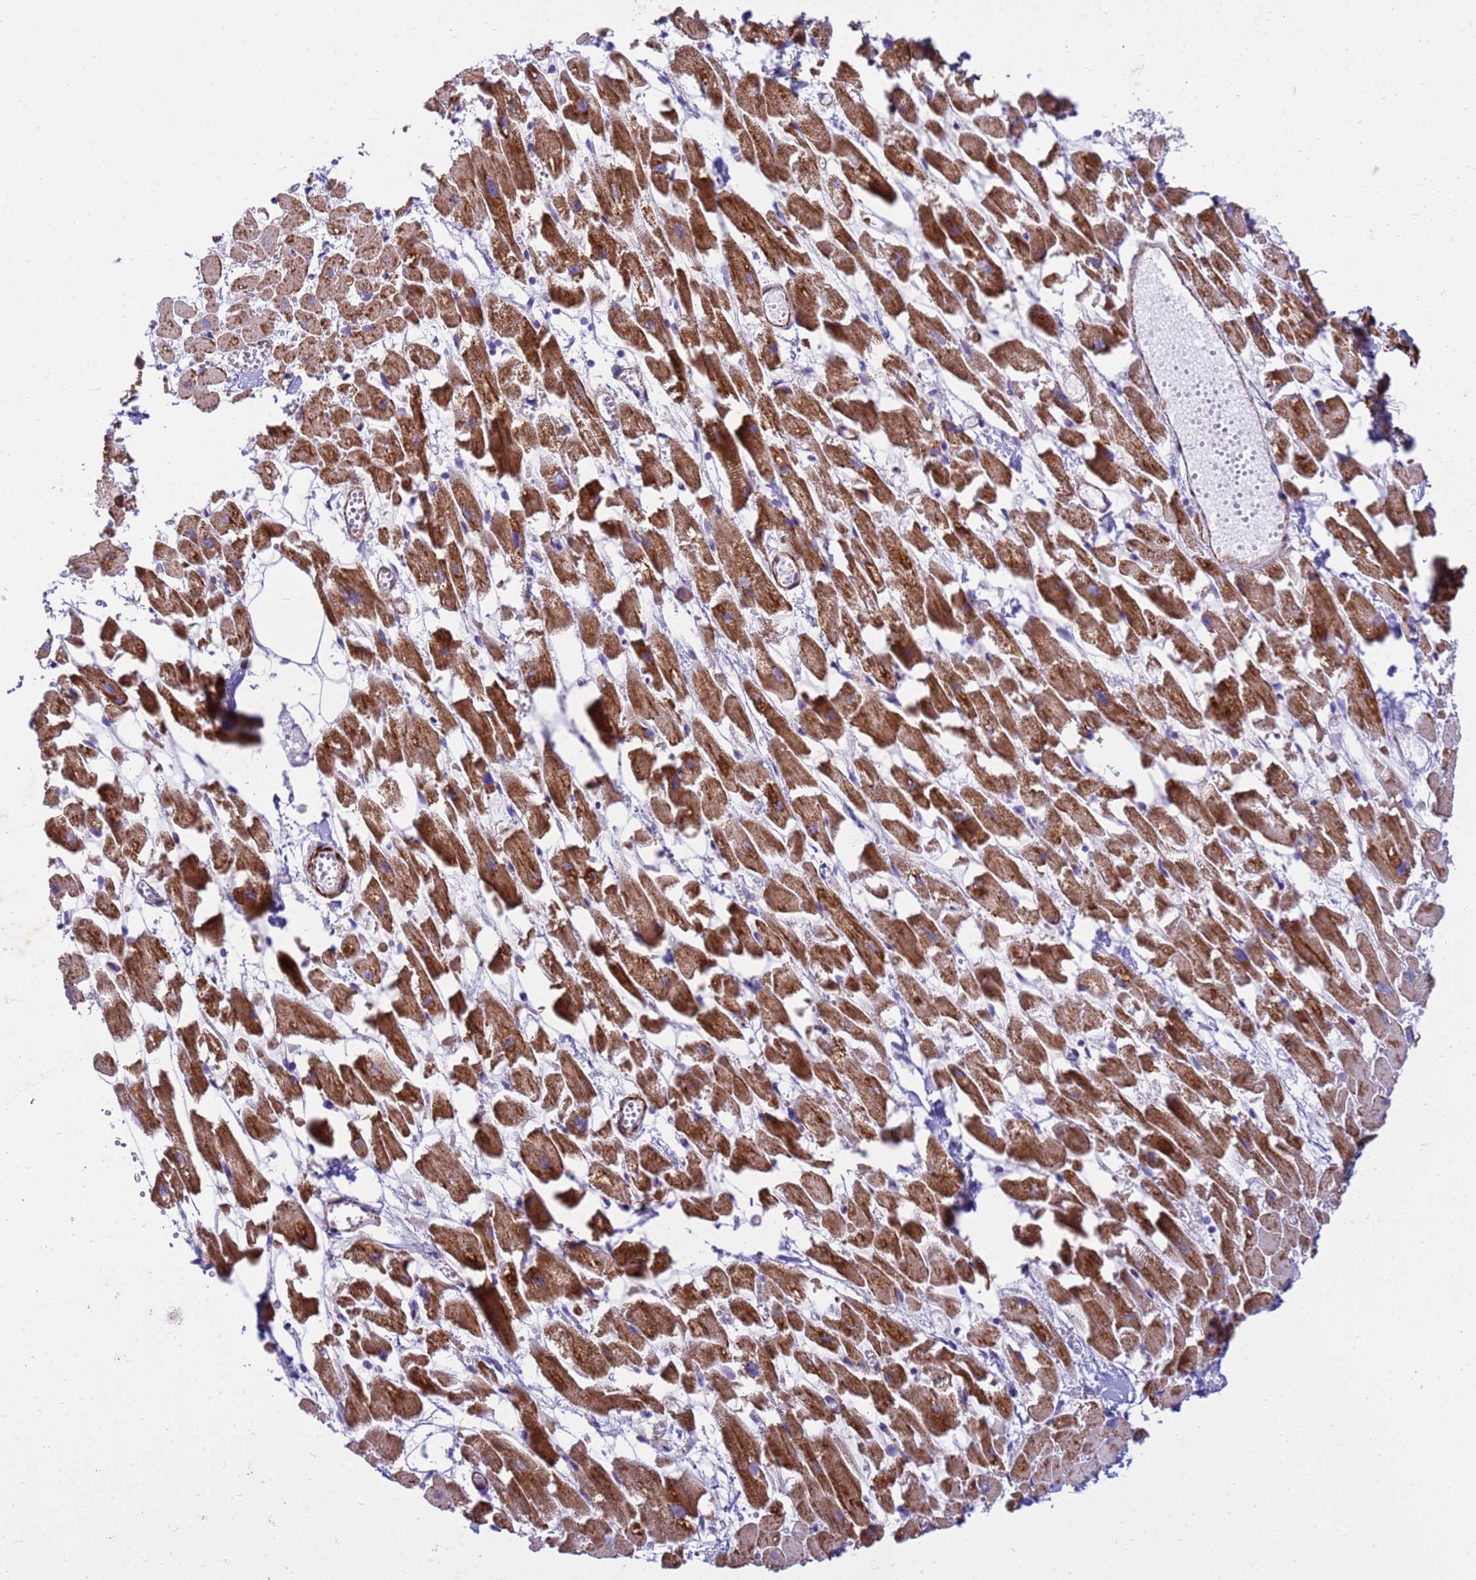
{"staining": {"intensity": "moderate", "quantity": ">75%", "location": "cytoplasmic/membranous"}, "tissue": "heart muscle", "cell_type": "Cardiomyocytes", "image_type": "normal", "snomed": [{"axis": "morphology", "description": "Normal tissue, NOS"}, {"axis": "topography", "description": "Heart"}], "caption": "Immunohistochemistry photomicrograph of benign heart muscle stained for a protein (brown), which reveals medium levels of moderate cytoplasmic/membranous staining in about >75% of cardiomyocytes.", "gene": "P2RX7", "patient": {"sex": "female", "age": 64}}